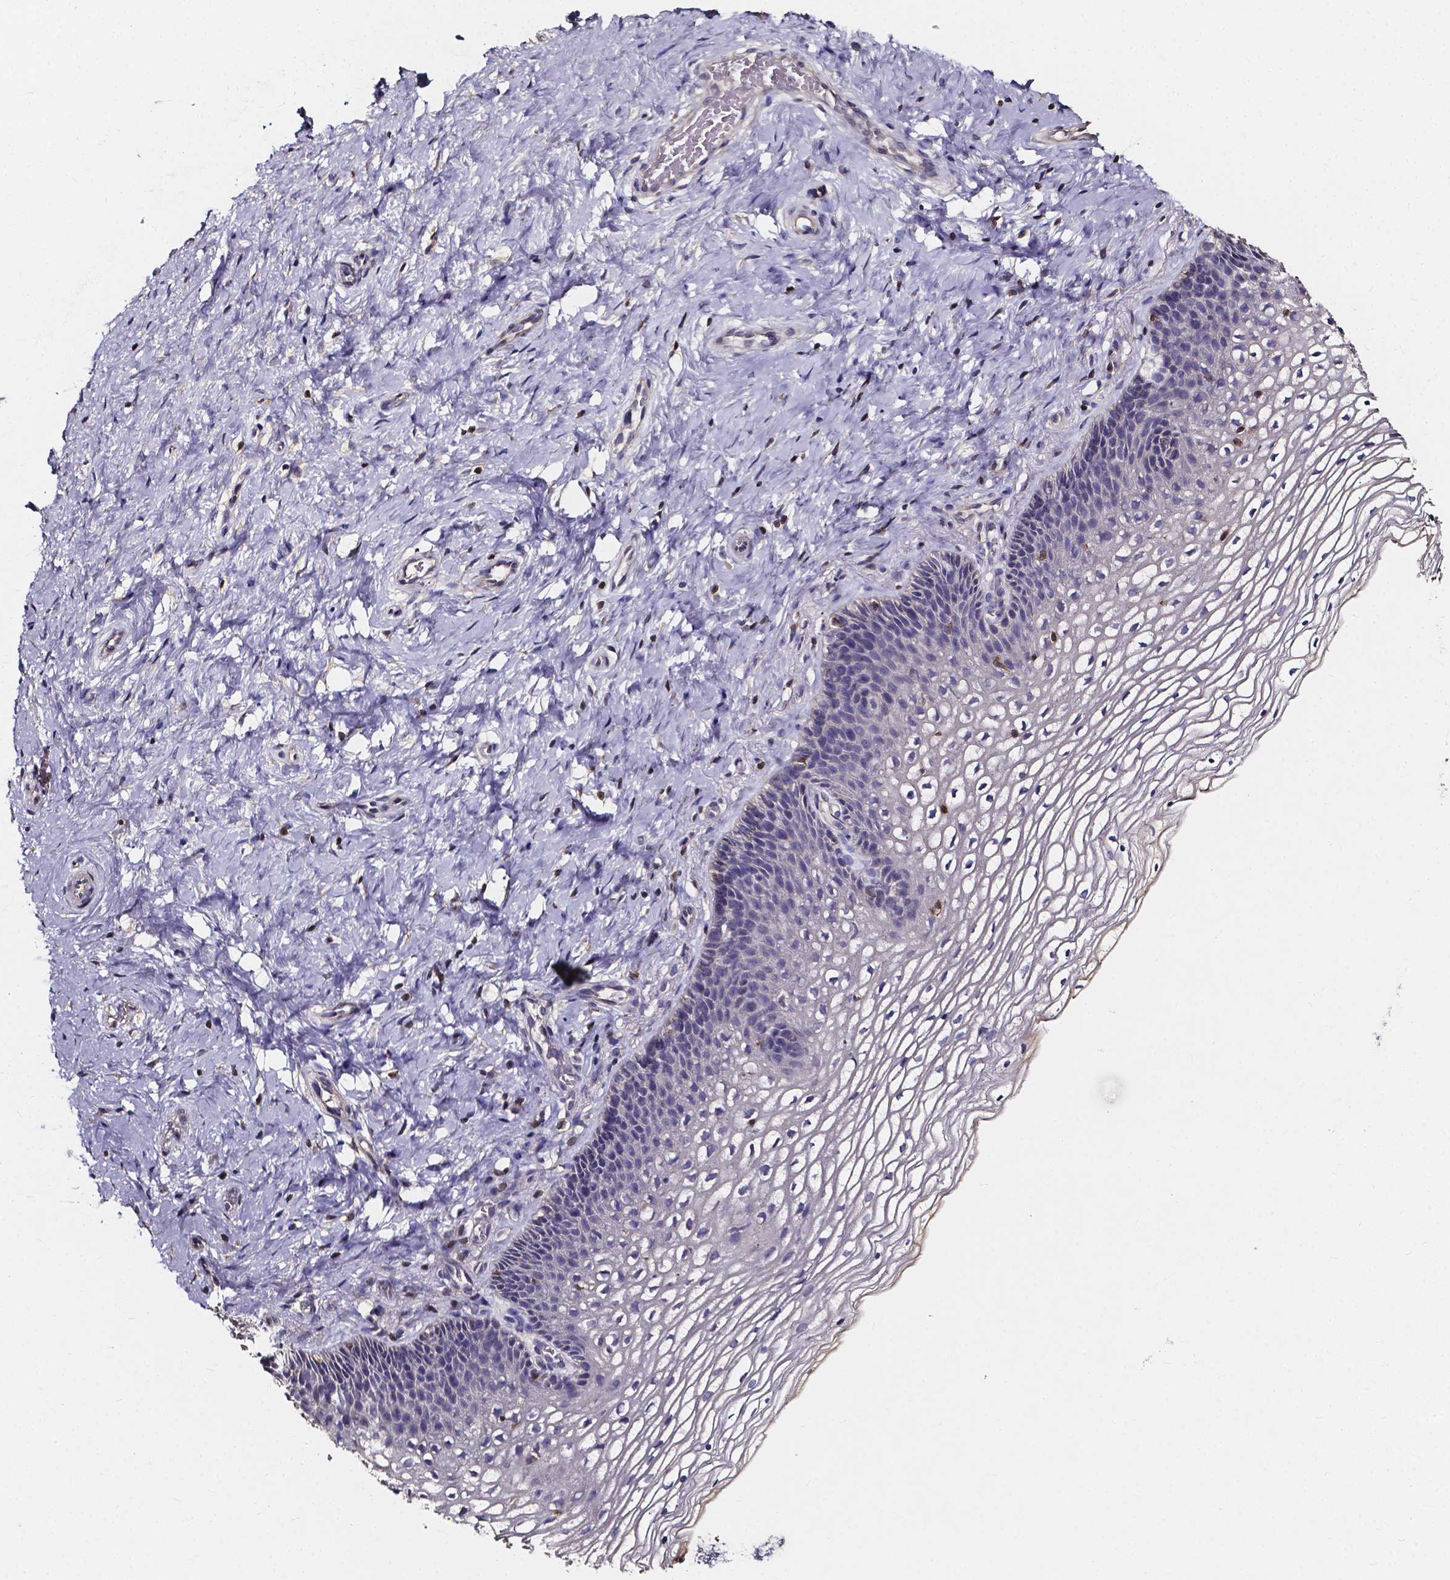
{"staining": {"intensity": "negative", "quantity": "none", "location": "none"}, "tissue": "cervix", "cell_type": "Glandular cells", "image_type": "normal", "snomed": [{"axis": "morphology", "description": "Normal tissue, NOS"}, {"axis": "topography", "description": "Cervix"}], "caption": "Cervix was stained to show a protein in brown. There is no significant expression in glandular cells.", "gene": "THEMIS", "patient": {"sex": "female", "age": 34}}